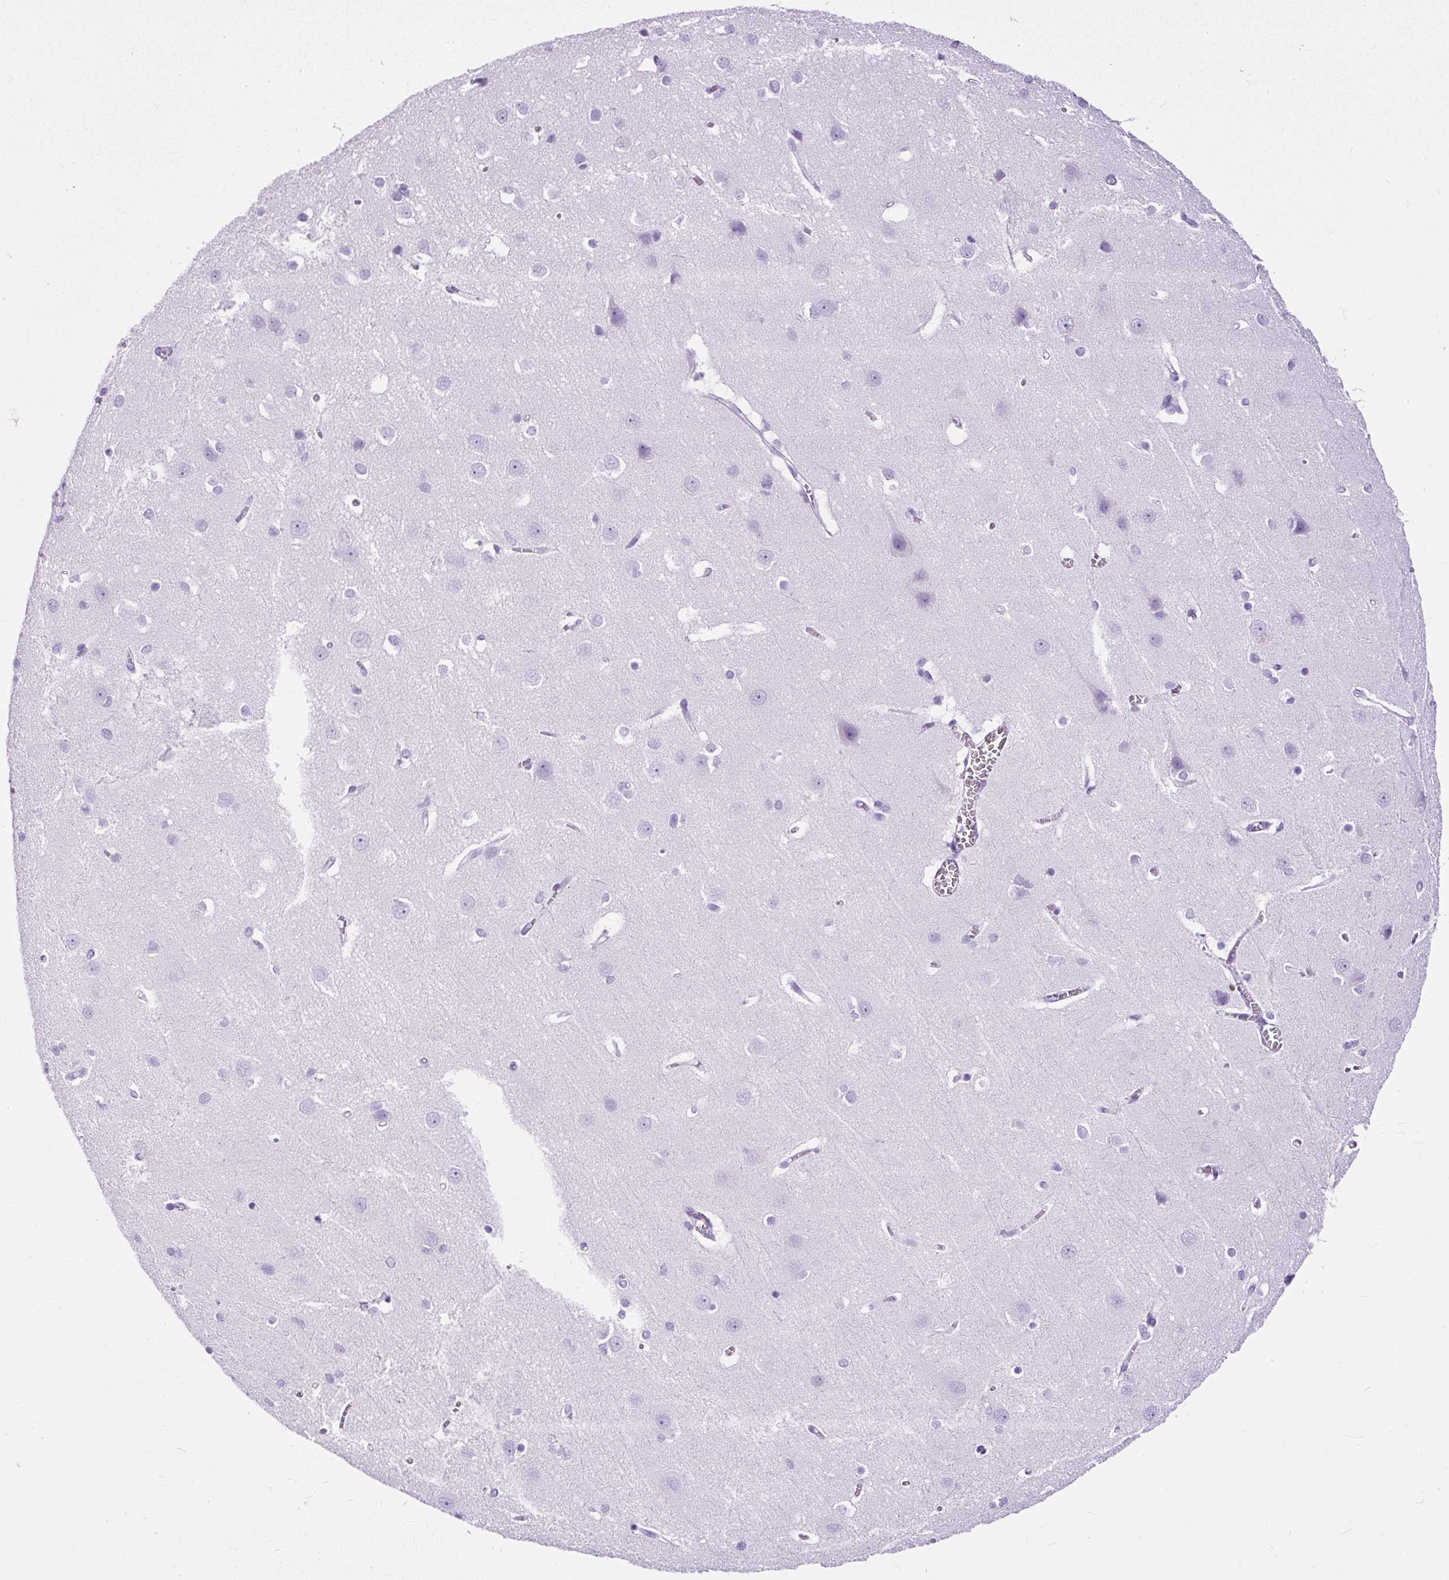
{"staining": {"intensity": "negative", "quantity": "none", "location": "none"}, "tissue": "cerebral cortex", "cell_type": "Endothelial cells", "image_type": "normal", "snomed": [{"axis": "morphology", "description": "Normal tissue, NOS"}, {"axis": "topography", "description": "Cerebral cortex"}], "caption": "Unremarkable cerebral cortex was stained to show a protein in brown. There is no significant expression in endothelial cells. The staining is performed using DAB (3,3'-diaminobenzidine) brown chromogen with nuclei counter-stained in using hematoxylin.", "gene": "NTS", "patient": {"sex": "male", "age": 37}}